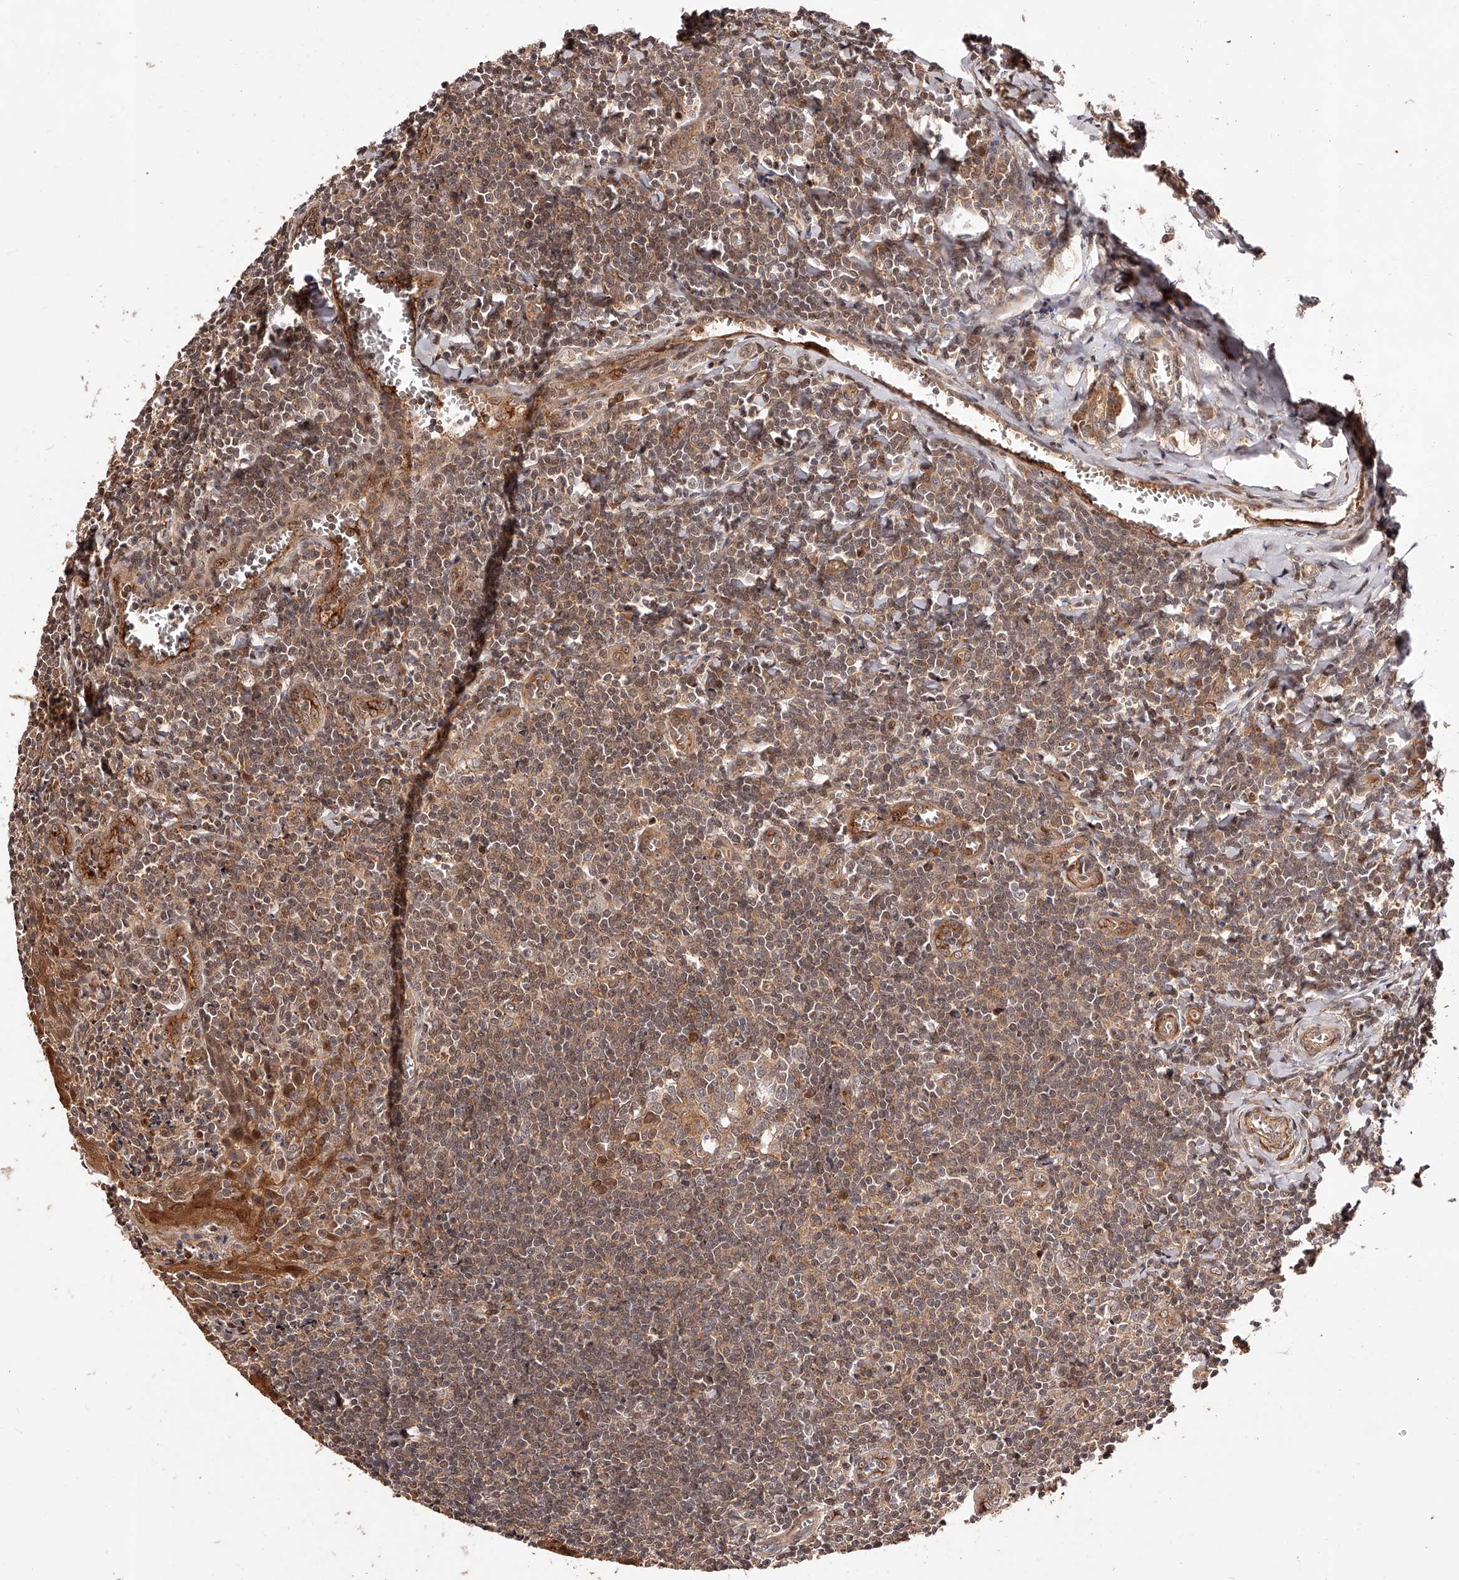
{"staining": {"intensity": "moderate", "quantity": "<25%", "location": "cytoplasmic/membranous"}, "tissue": "tonsil", "cell_type": "Germinal center cells", "image_type": "normal", "snomed": [{"axis": "morphology", "description": "Normal tissue, NOS"}, {"axis": "topography", "description": "Tonsil"}], "caption": "Immunohistochemistry (DAB) staining of unremarkable human tonsil shows moderate cytoplasmic/membranous protein positivity in approximately <25% of germinal center cells. The protein is stained brown, and the nuclei are stained in blue (DAB IHC with brightfield microscopy, high magnification).", "gene": "CUL7", "patient": {"sex": "male", "age": 27}}